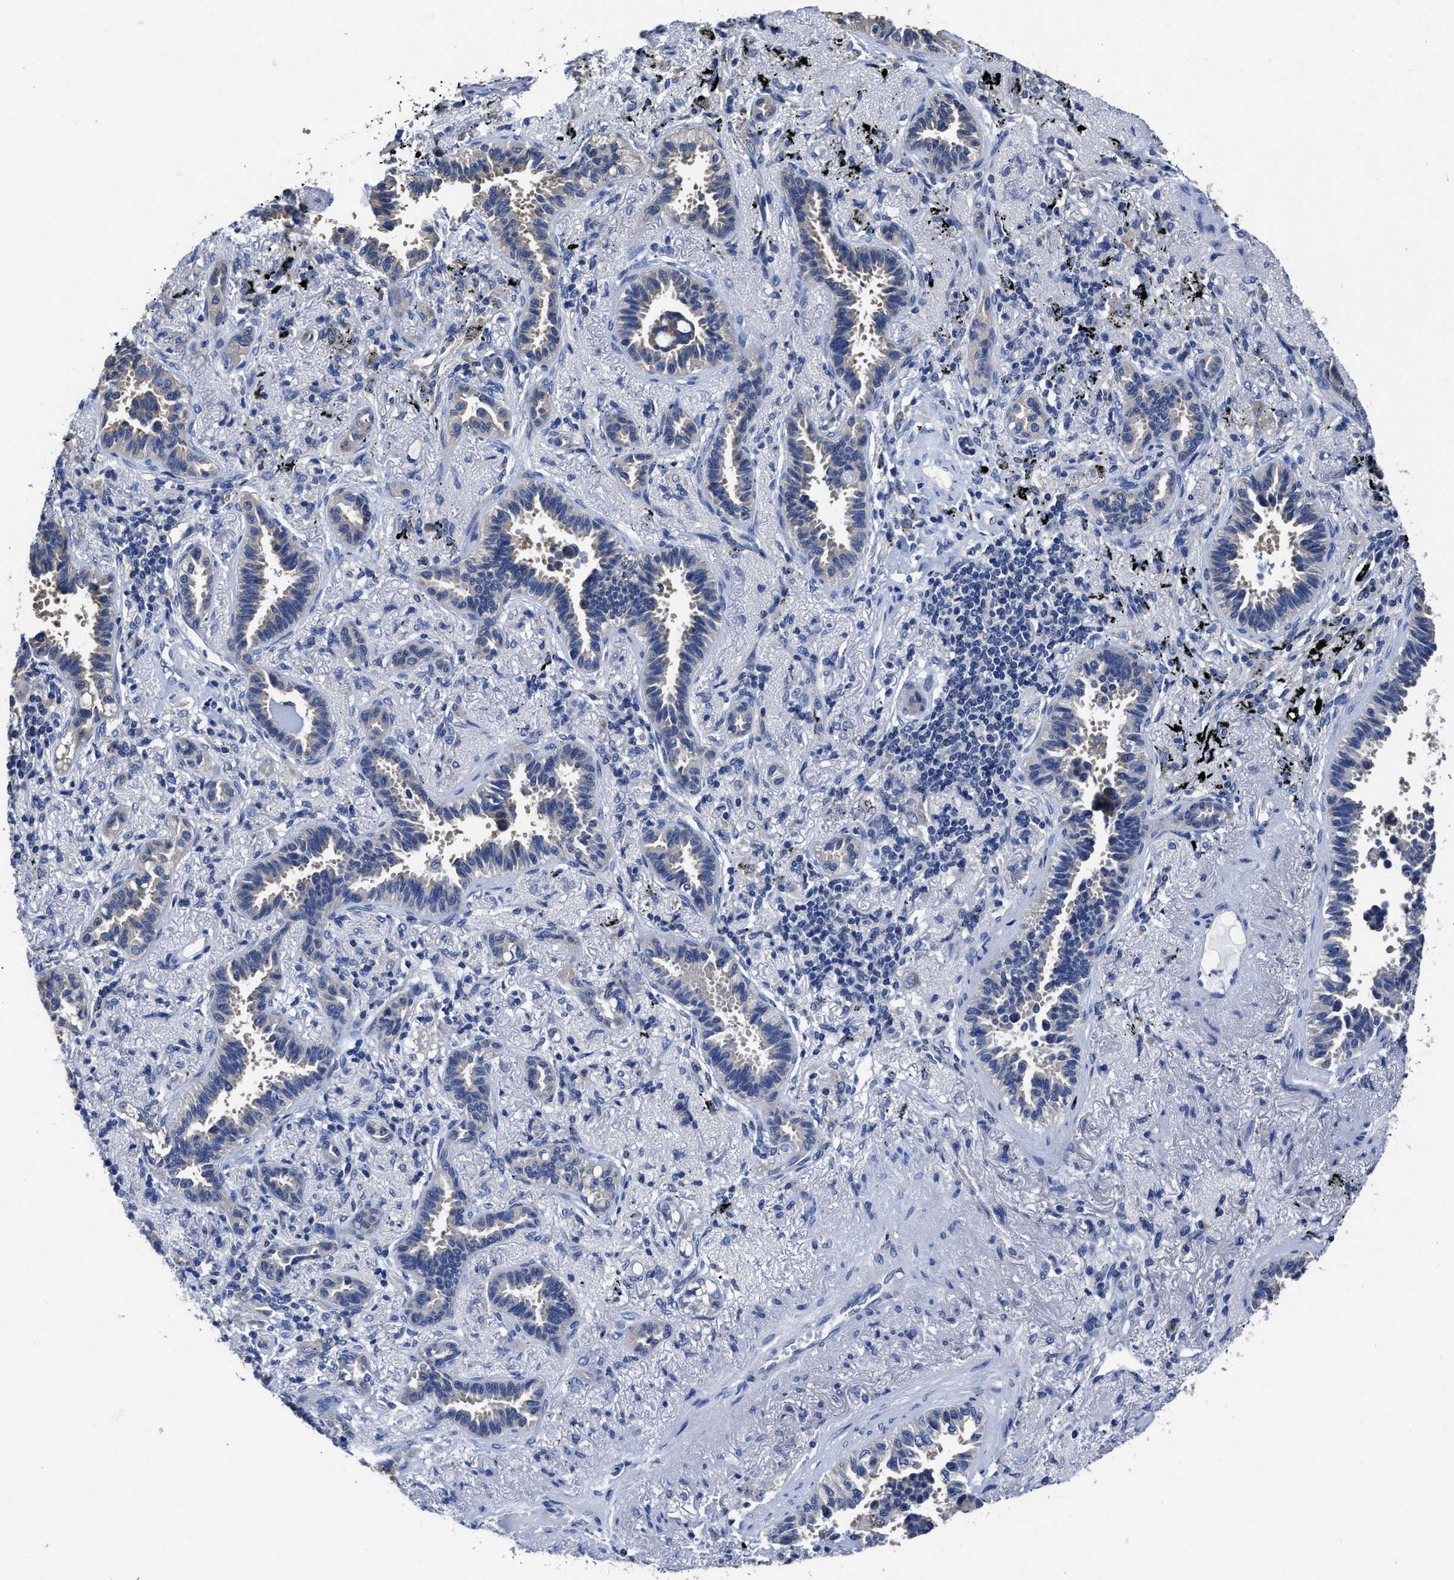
{"staining": {"intensity": "negative", "quantity": "none", "location": "none"}, "tissue": "lung cancer", "cell_type": "Tumor cells", "image_type": "cancer", "snomed": [{"axis": "morphology", "description": "Adenocarcinoma, NOS"}, {"axis": "topography", "description": "Lung"}], "caption": "IHC photomicrograph of lung cancer (adenocarcinoma) stained for a protein (brown), which reveals no staining in tumor cells. The staining was performed using DAB (3,3'-diaminobenzidine) to visualize the protein expression in brown, while the nuclei were stained in blue with hematoxylin (Magnification: 20x).", "gene": "HOOK1", "patient": {"sex": "male", "age": 59}}